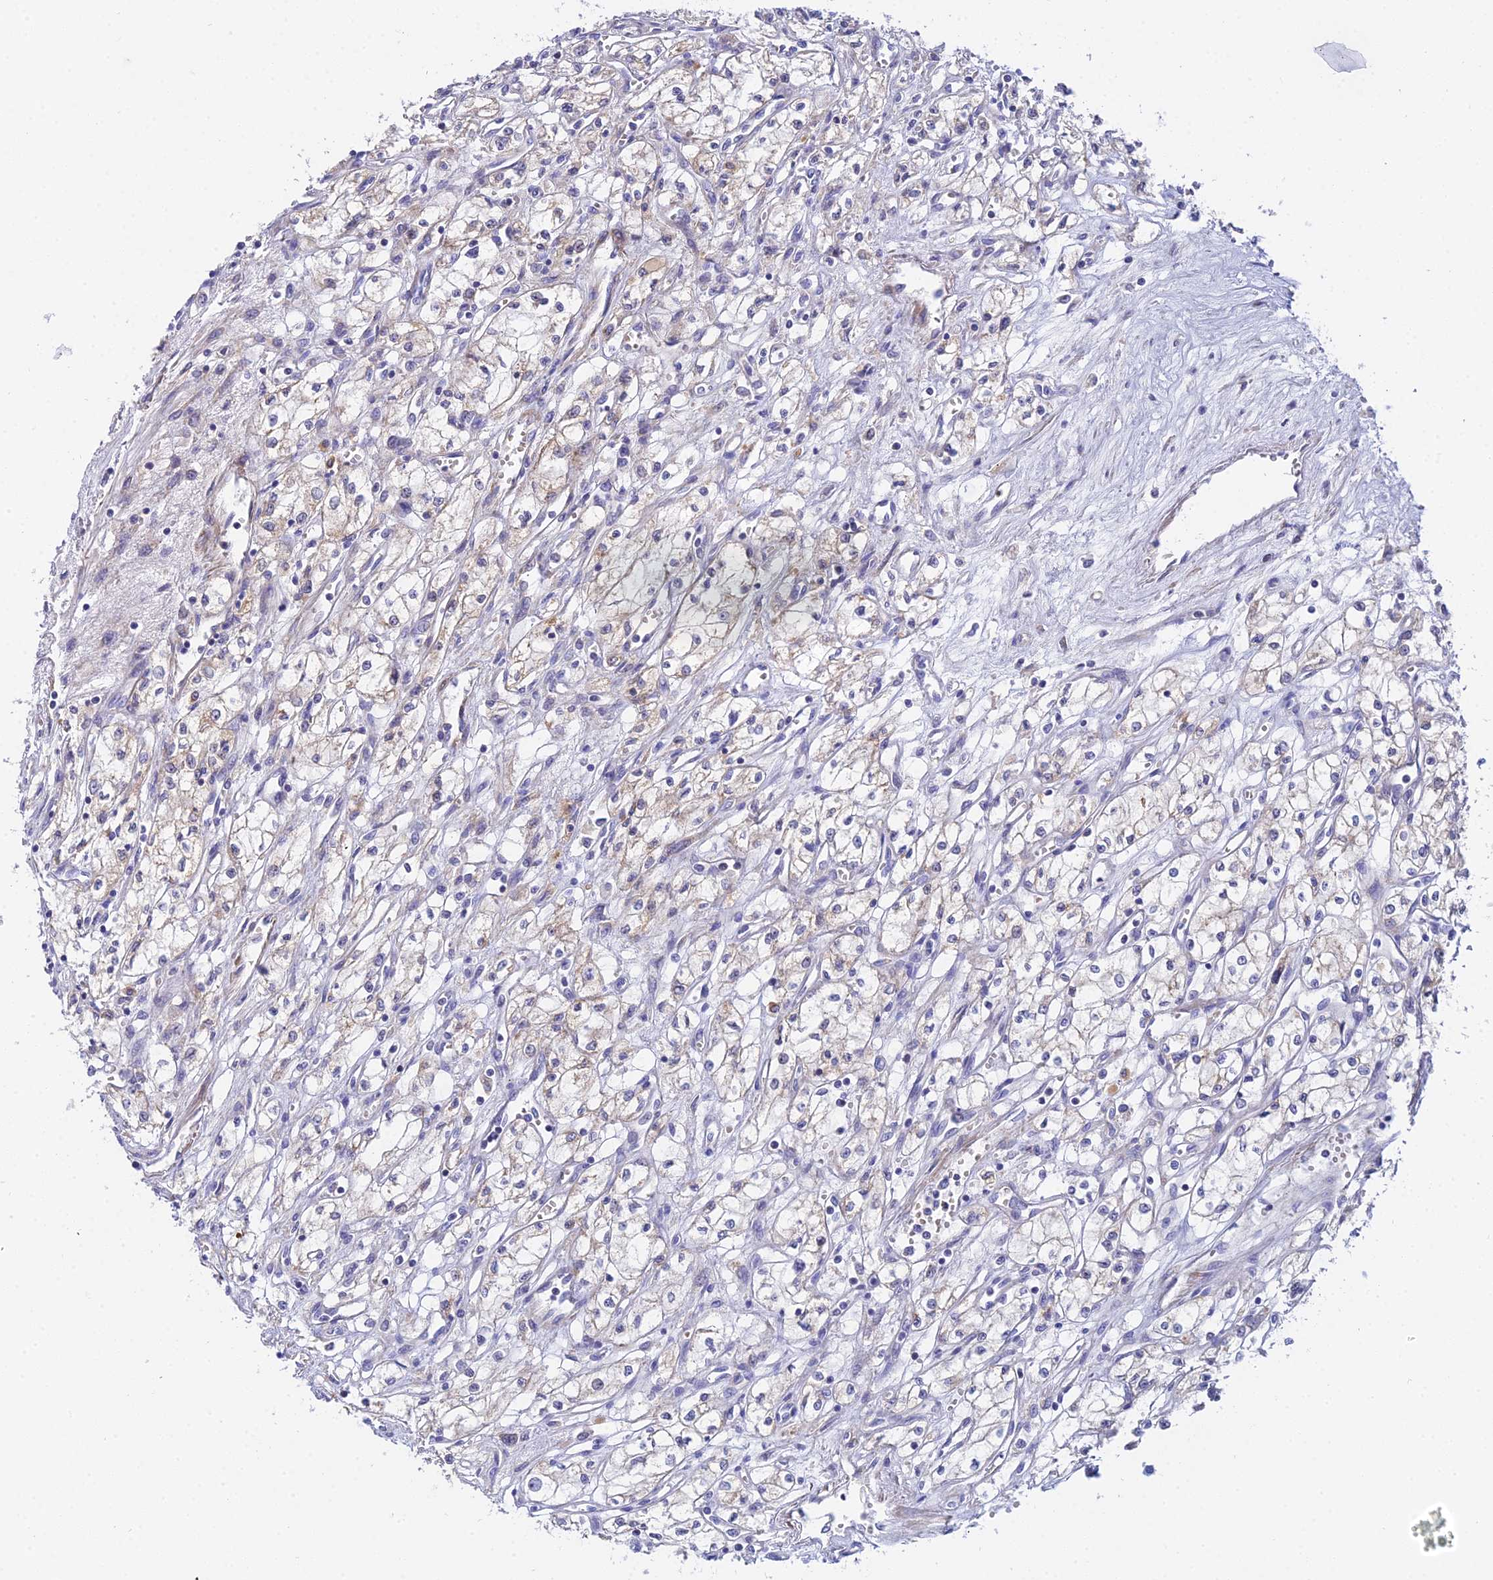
{"staining": {"intensity": "negative", "quantity": "none", "location": "none"}, "tissue": "renal cancer", "cell_type": "Tumor cells", "image_type": "cancer", "snomed": [{"axis": "morphology", "description": "Adenocarcinoma, NOS"}, {"axis": "topography", "description": "Kidney"}], "caption": "This is a micrograph of IHC staining of renal adenocarcinoma, which shows no expression in tumor cells. The staining is performed using DAB brown chromogen with nuclei counter-stained in using hematoxylin.", "gene": "ACOT2", "patient": {"sex": "male", "age": 59}}